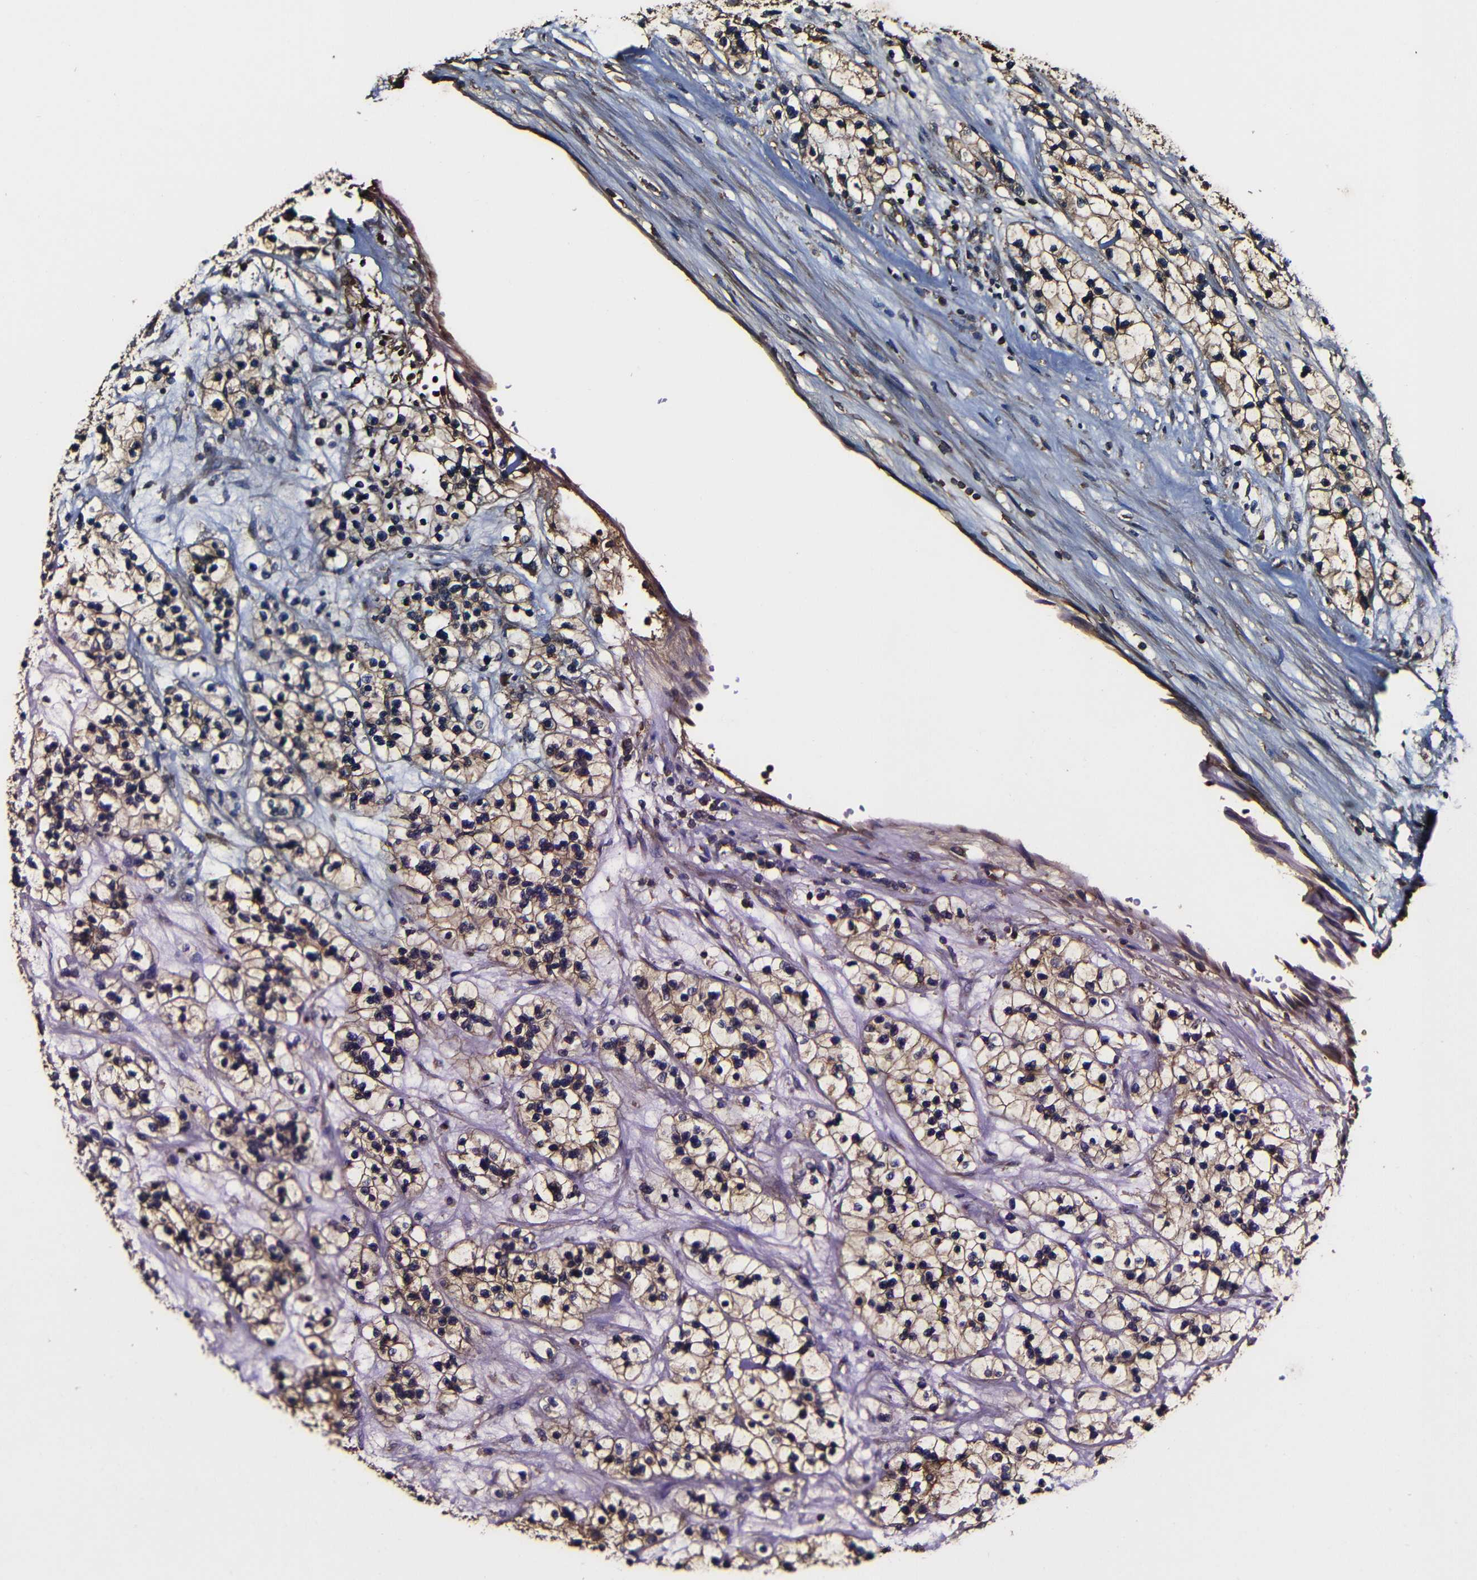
{"staining": {"intensity": "moderate", "quantity": ">75%", "location": "cytoplasmic/membranous,nuclear"}, "tissue": "renal cancer", "cell_type": "Tumor cells", "image_type": "cancer", "snomed": [{"axis": "morphology", "description": "Adenocarcinoma, NOS"}, {"axis": "topography", "description": "Kidney"}], "caption": "Immunohistochemical staining of renal cancer (adenocarcinoma) displays medium levels of moderate cytoplasmic/membranous and nuclear protein positivity in about >75% of tumor cells. The protein of interest is stained brown, and the nuclei are stained in blue (DAB IHC with brightfield microscopy, high magnification).", "gene": "MSN", "patient": {"sex": "female", "age": 57}}